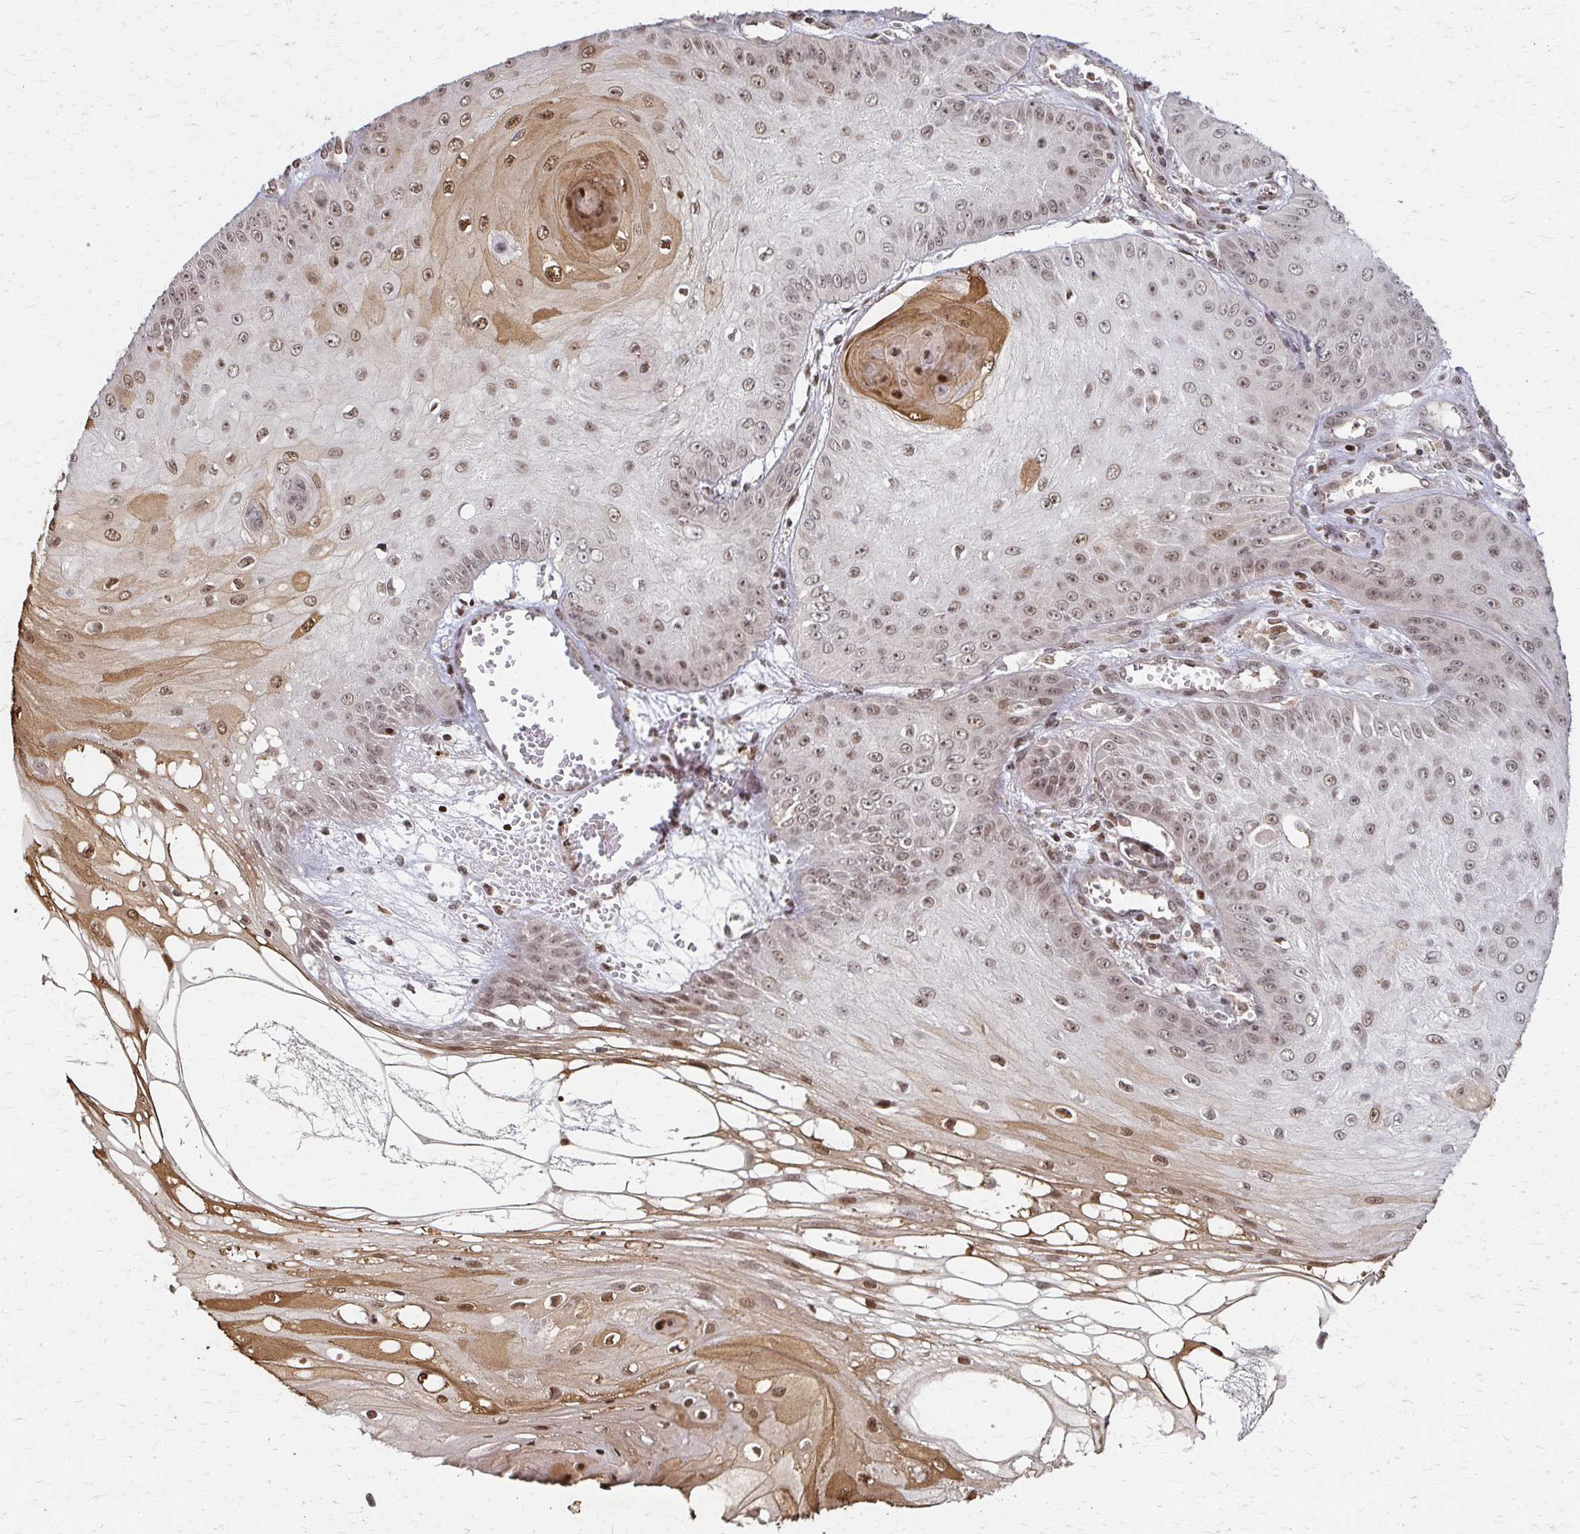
{"staining": {"intensity": "moderate", "quantity": ">75%", "location": "nuclear"}, "tissue": "skin cancer", "cell_type": "Tumor cells", "image_type": "cancer", "snomed": [{"axis": "morphology", "description": "Squamous cell carcinoma, NOS"}, {"axis": "topography", "description": "Skin"}], "caption": "Immunohistochemistry of human skin squamous cell carcinoma demonstrates medium levels of moderate nuclear staining in approximately >75% of tumor cells.", "gene": "PSMD7", "patient": {"sex": "male", "age": 70}}